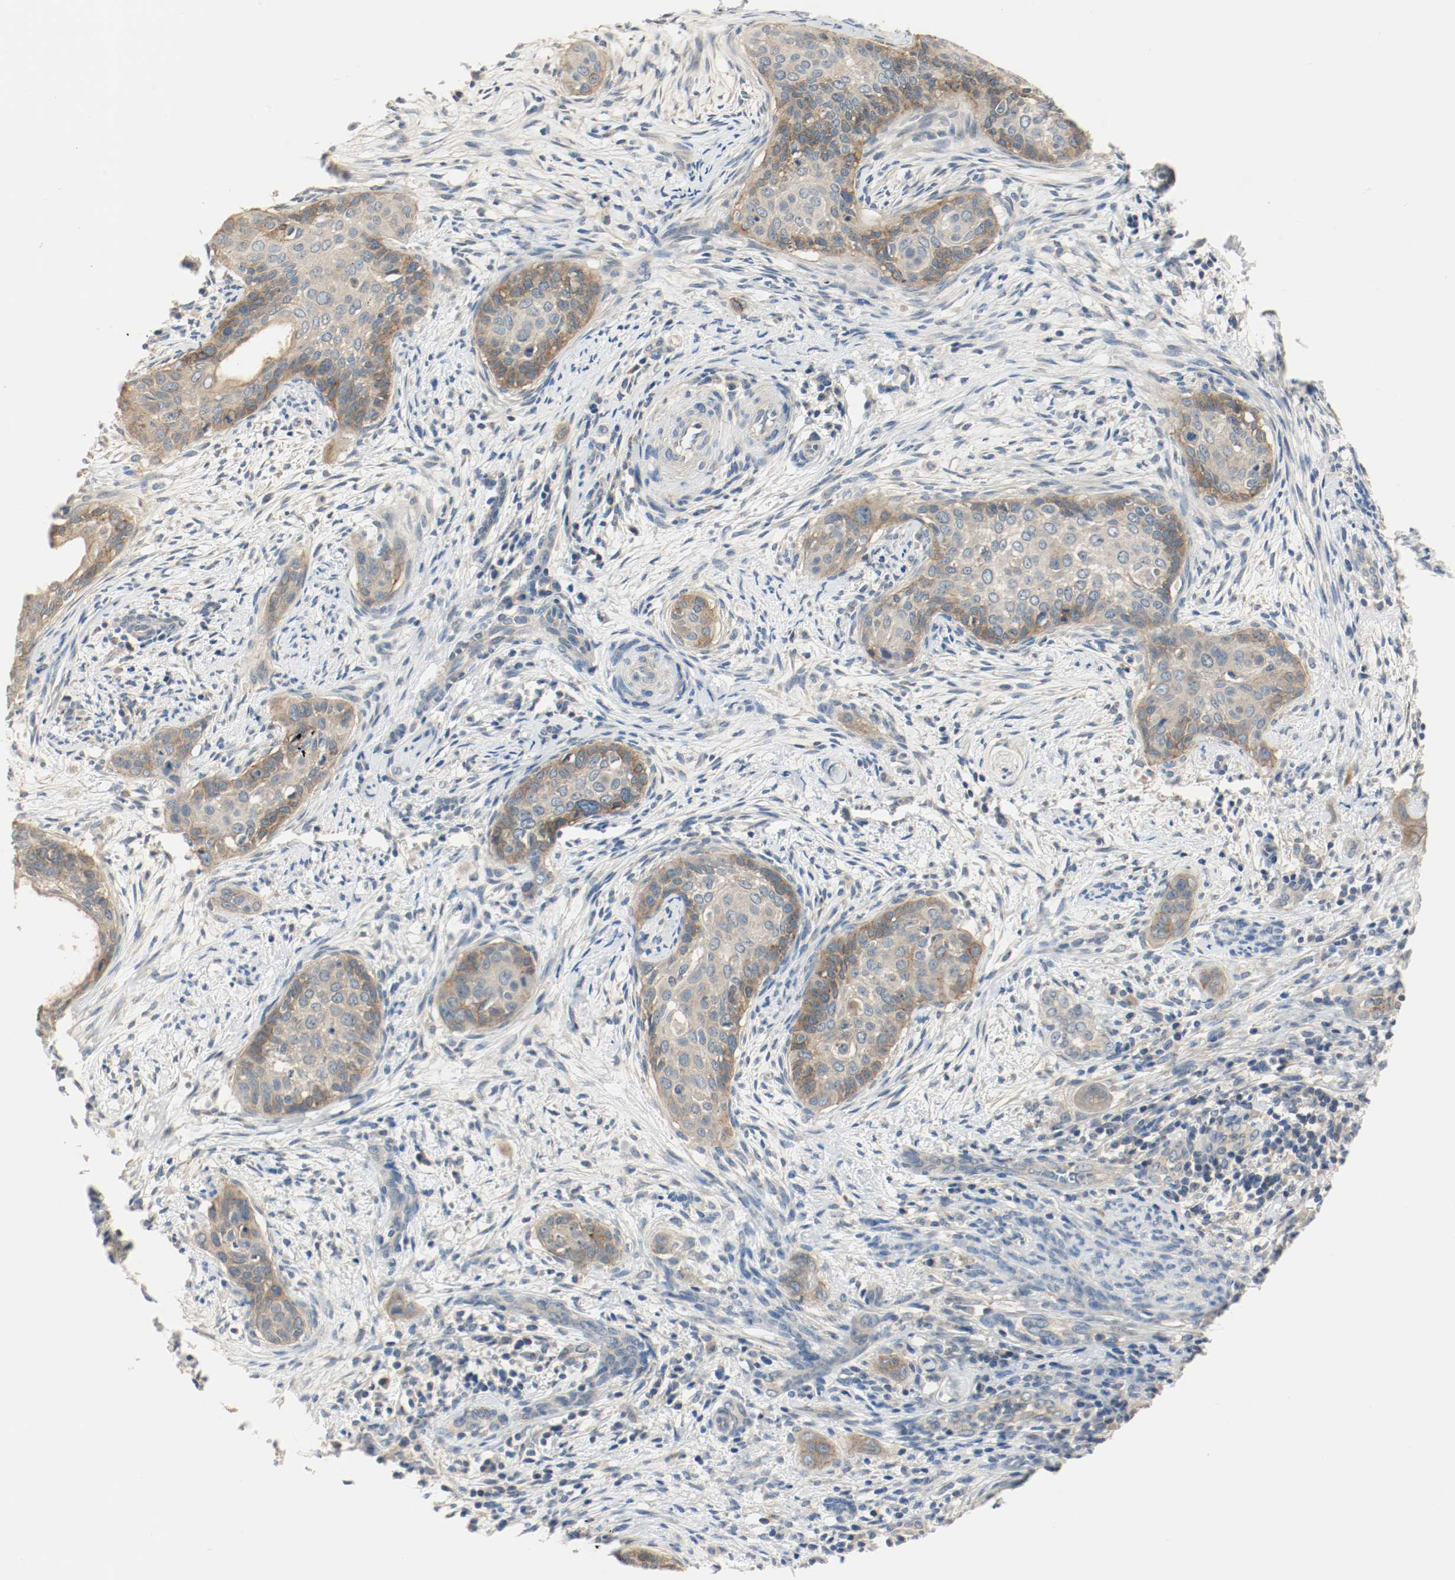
{"staining": {"intensity": "weak", "quantity": ">75%", "location": "cytoplasmic/membranous"}, "tissue": "cervical cancer", "cell_type": "Tumor cells", "image_type": "cancer", "snomed": [{"axis": "morphology", "description": "Squamous cell carcinoma, NOS"}, {"axis": "topography", "description": "Cervix"}], "caption": "A photomicrograph of squamous cell carcinoma (cervical) stained for a protein reveals weak cytoplasmic/membranous brown staining in tumor cells. (DAB (3,3'-diaminobenzidine) IHC, brown staining for protein, blue staining for nuclei).", "gene": "MELTF", "patient": {"sex": "female", "age": 33}}